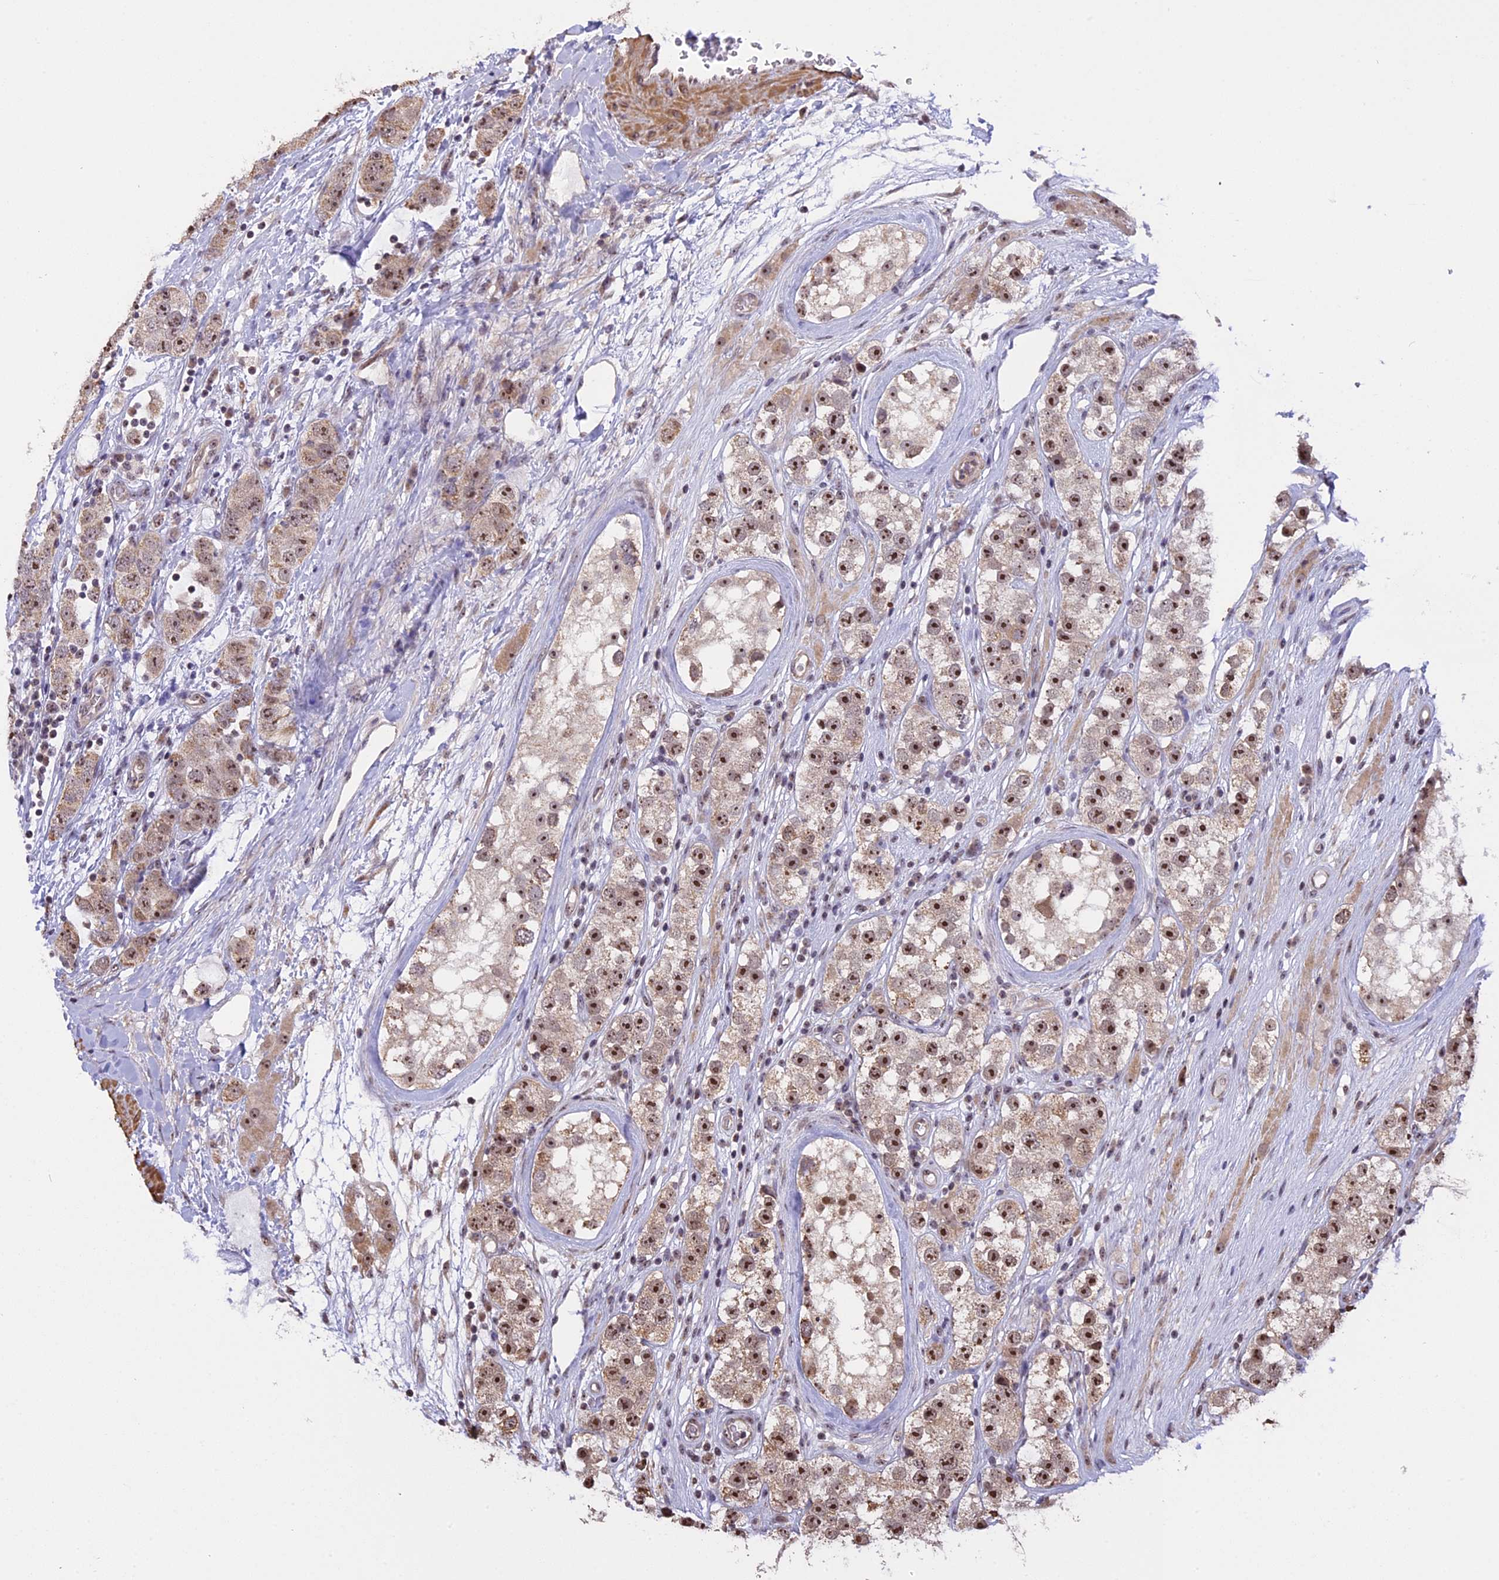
{"staining": {"intensity": "moderate", "quantity": ">75%", "location": "nuclear"}, "tissue": "testis cancer", "cell_type": "Tumor cells", "image_type": "cancer", "snomed": [{"axis": "morphology", "description": "Seminoma, NOS"}, {"axis": "topography", "description": "Testis"}], "caption": "DAB immunohistochemical staining of testis cancer (seminoma) shows moderate nuclear protein positivity in approximately >75% of tumor cells. (DAB (3,3'-diaminobenzidine) IHC with brightfield microscopy, high magnification).", "gene": "MGA", "patient": {"sex": "male", "age": 28}}